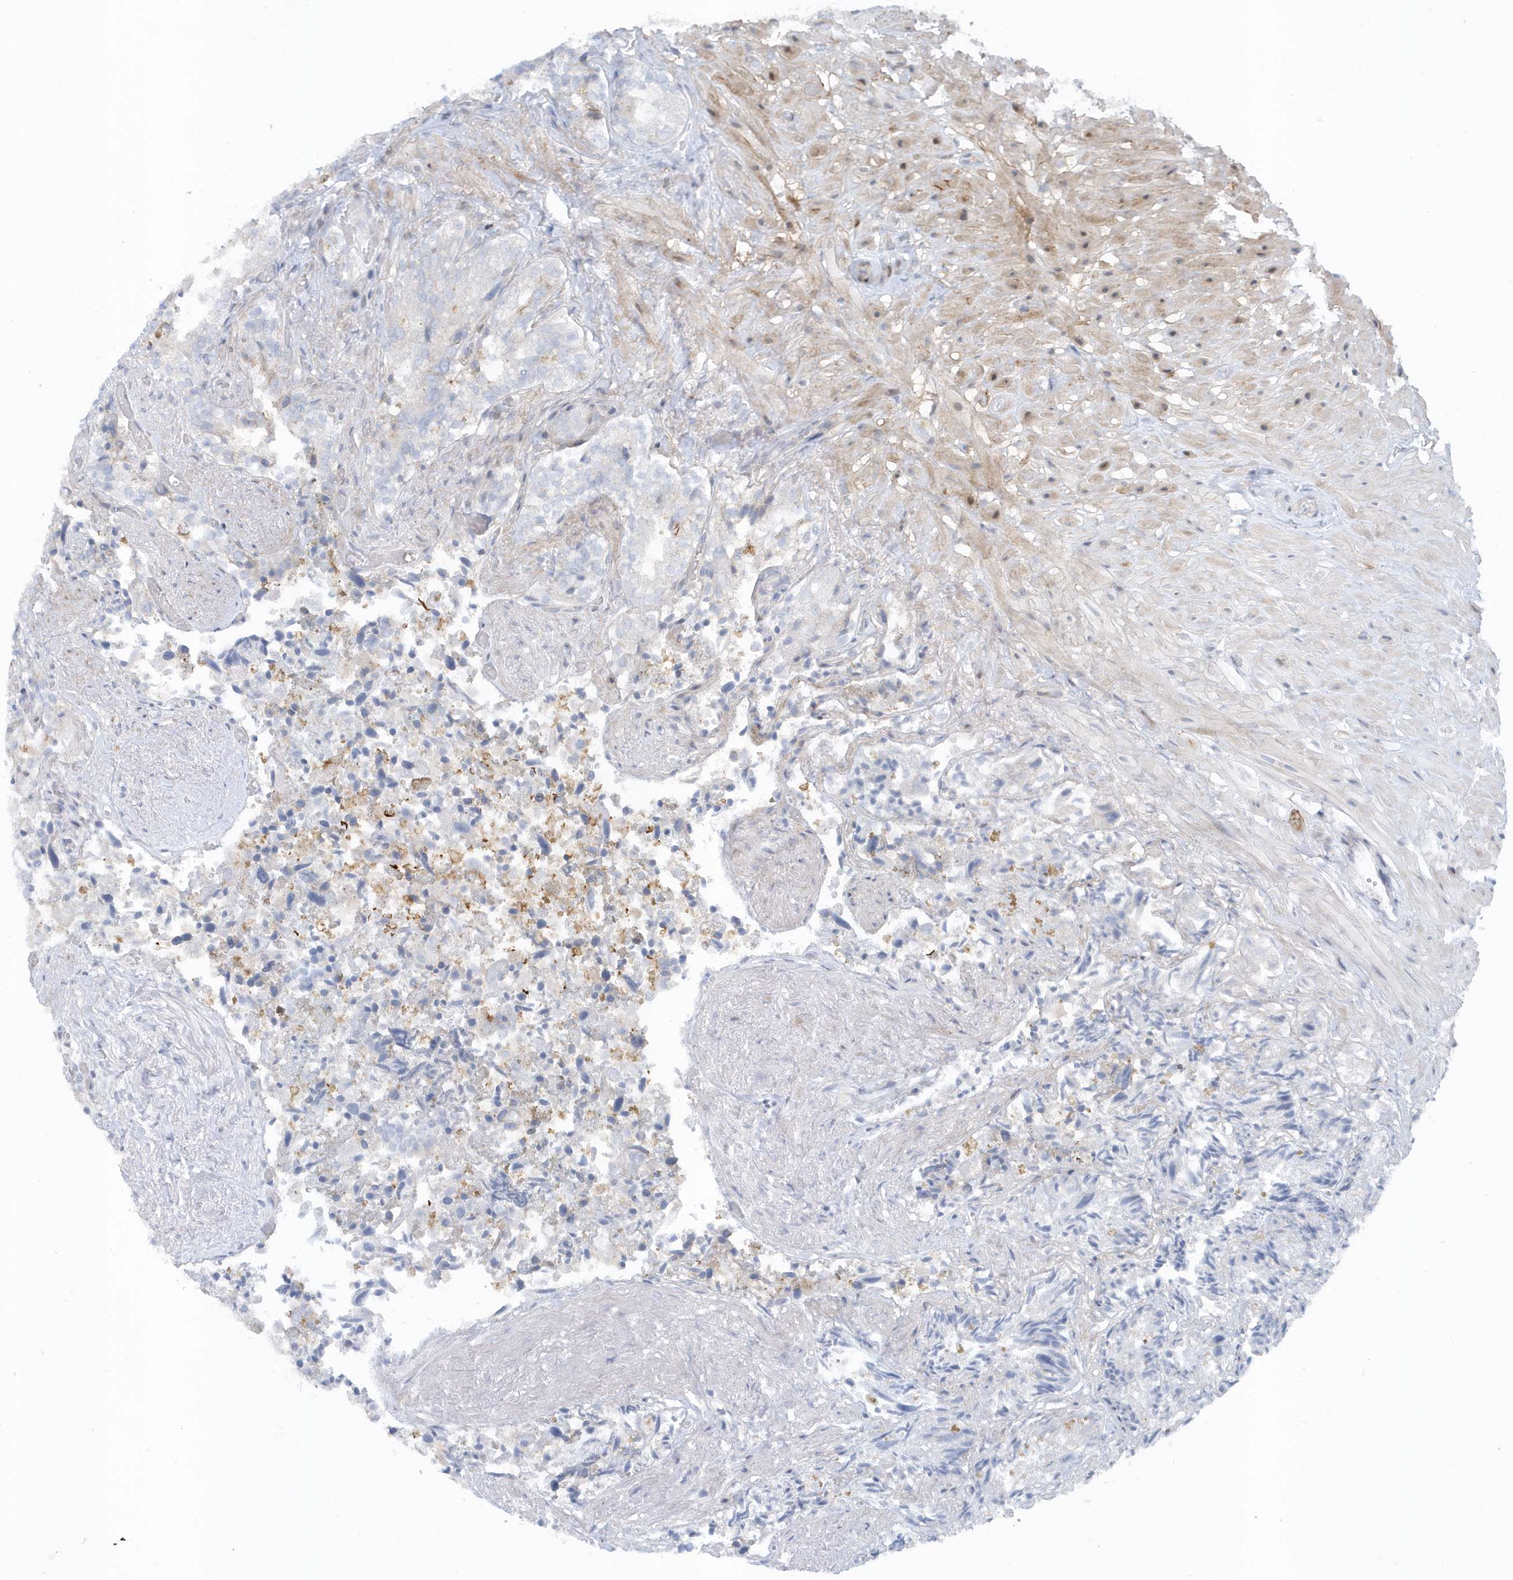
{"staining": {"intensity": "negative", "quantity": "none", "location": "none"}, "tissue": "seminal vesicle", "cell_type": "Glandular cells", "image_type": "normal", "snomed": [{"axis": "morphology", "description": "Normal tissue, NOS"}, {"axis": "topography", "description": "Seminal veicle"}, {"axis": "topography", "description": "Peripheral nerve tissue"}], "caption": "DAB immunohistochemical staining of benign human seminal vesicle demonstrates no significant positivity in glandular cells. Nuclei are stained in blue.", "gene": "CACNB2", "patient": {"sex": "male", "age": 63}}